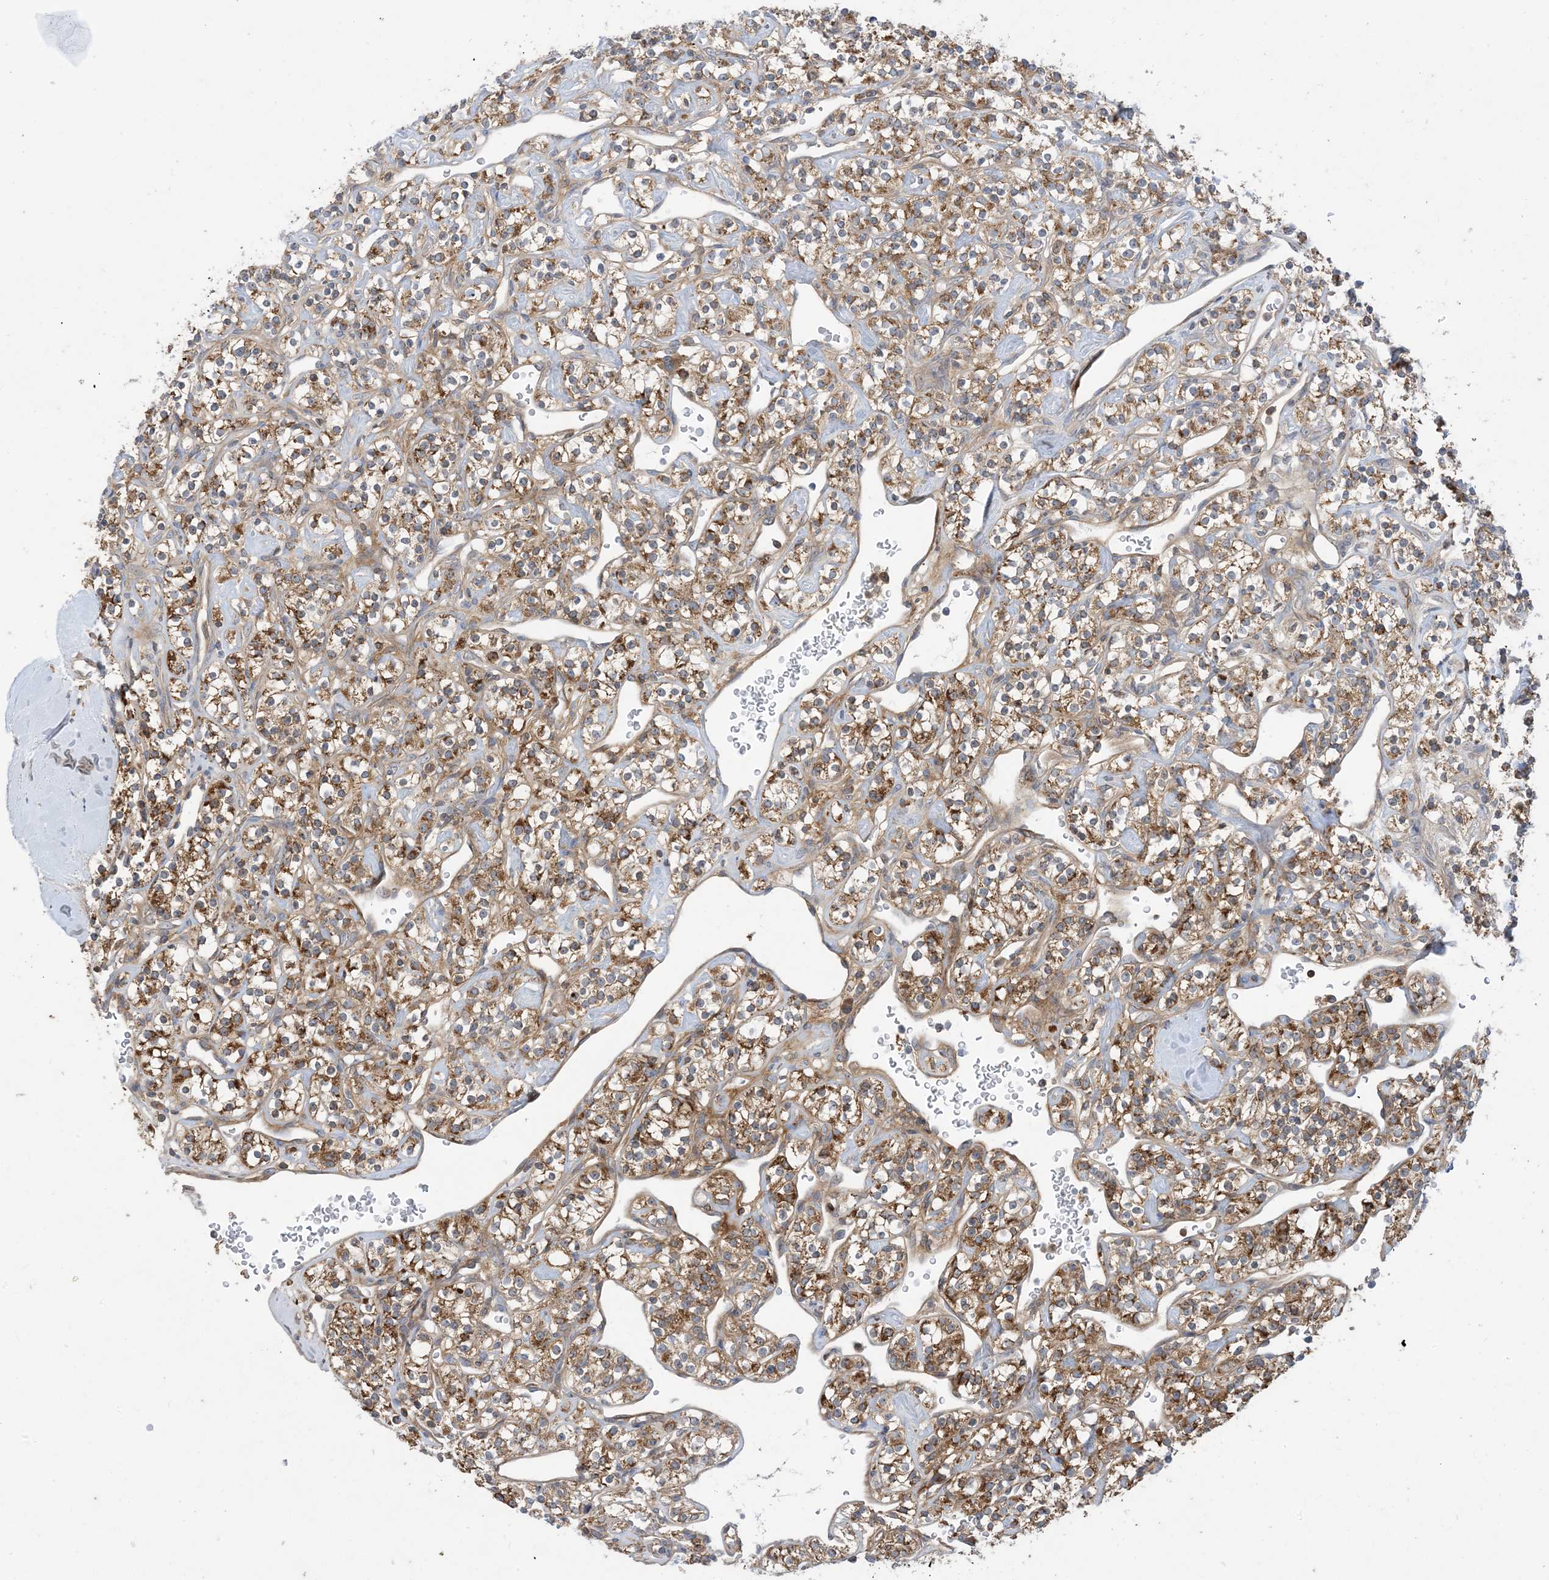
{"staining": {"intensity": "moderate", "quantity": ">75%", "location": "cytoplasmic/membranous"}, "tissue": "renal cancer", "cell_type": "Tumor cells", "image_type": "cancer", "snomed": [{"axis": "morphology", "description": "Adenocarcinoma, NOS"}, {"axis": "topography", "description": "Kidney"}], "caption": "Immunohistochemistry micrograph of neoplastic tissue: human renal adenocarcinoma stained using immunohistochemistry reveals medium levels of moderate protein expression localized specifically in the cytoplasmic/membranous of tumor cells, appearing as a cytoplasmic/membranous brown color.", "gene": "AOC1", "patient": {"sex": "male", "age": 77}}